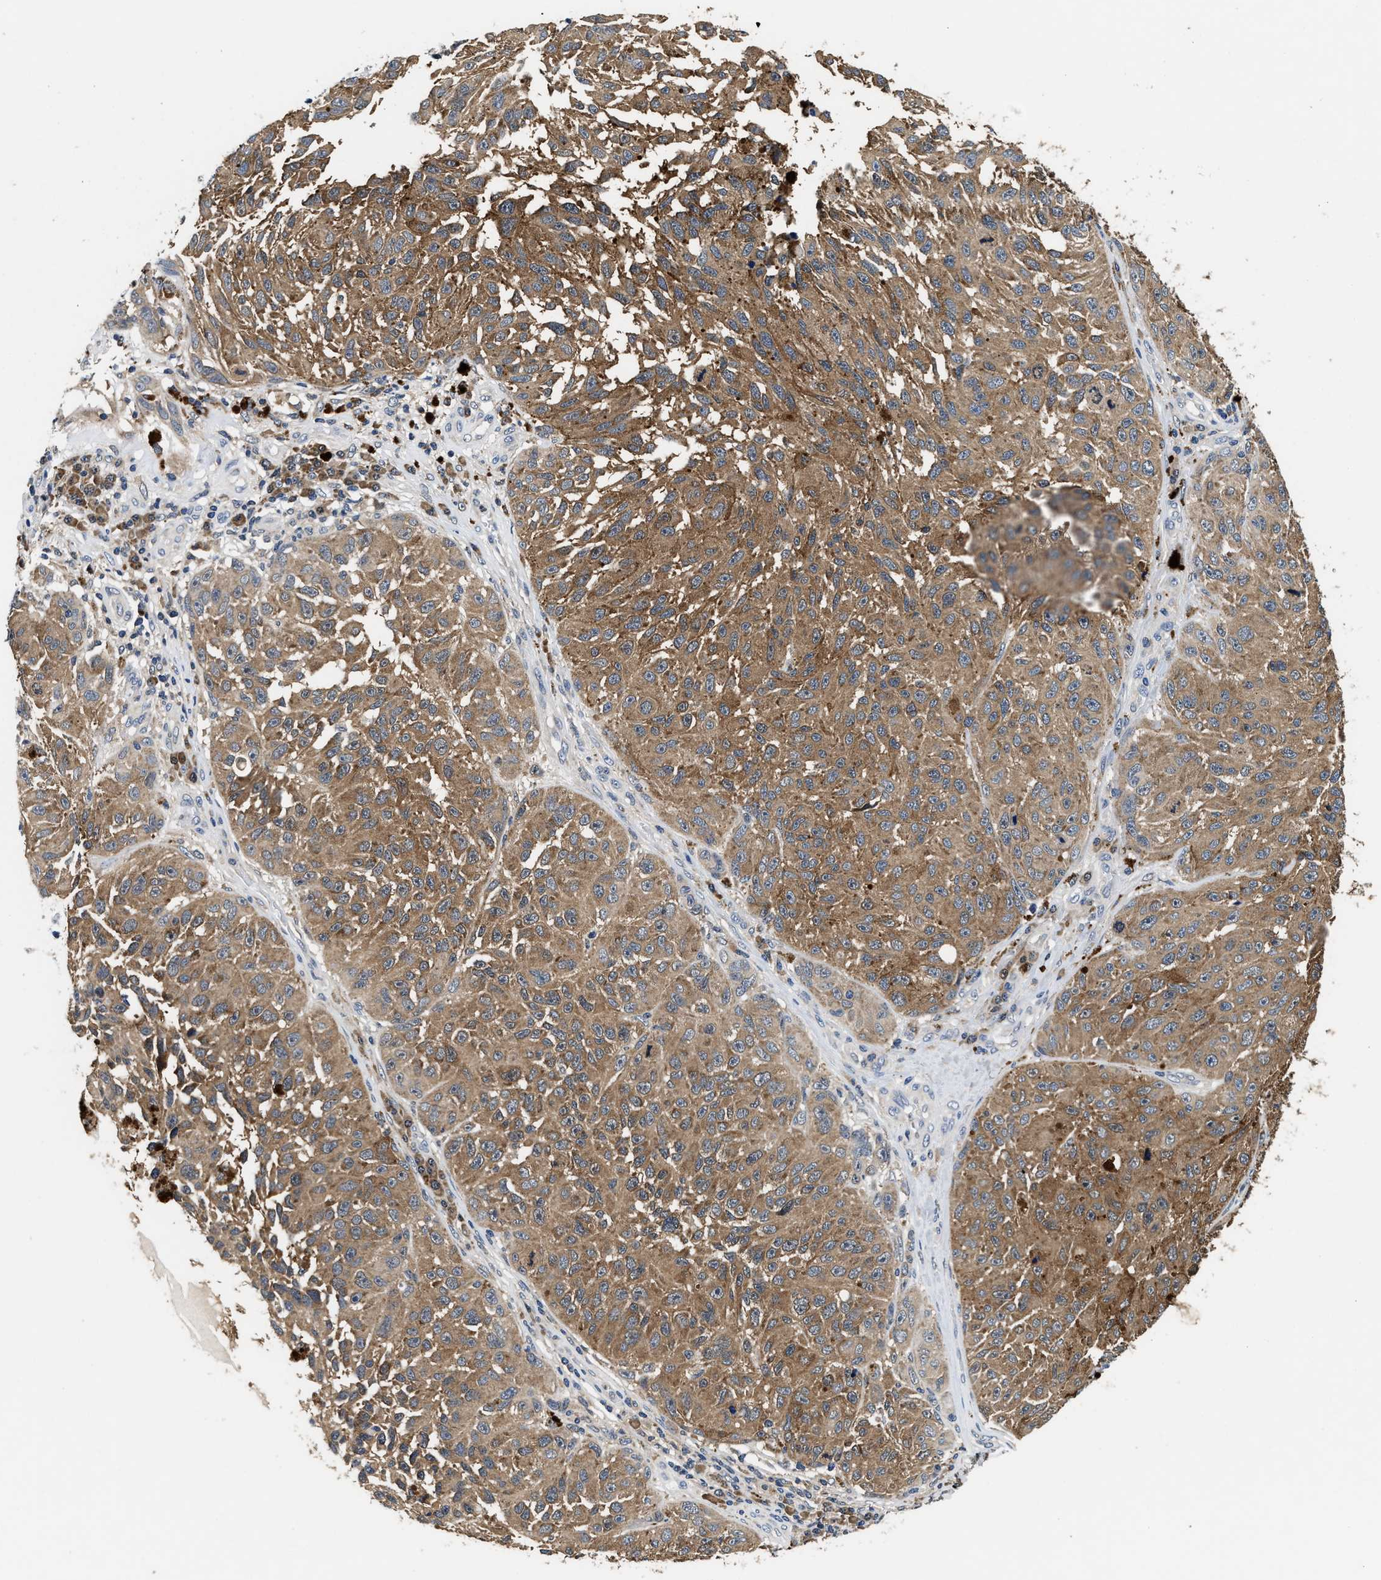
{"staining": {"intensity": "moderate", "quantity": ">75%", "location": "cytoplasmic/membranous"}, "tissue": "melanoma", "cell_type": "Tumor cells", "image_type": "cancer", "snomed": [{"axis": "morphology", "description": "Malignant melanoma, NOS"}, {"axis": "topography", "description": "Skin"}], "caption": "The micrograph shows a brown stain indicating the presence of a protein in the cytoplasmic/membranous of tumor cells in melanoma.", "gene": "PHPT1", "patient": {"sex": "female", "age": 73}}